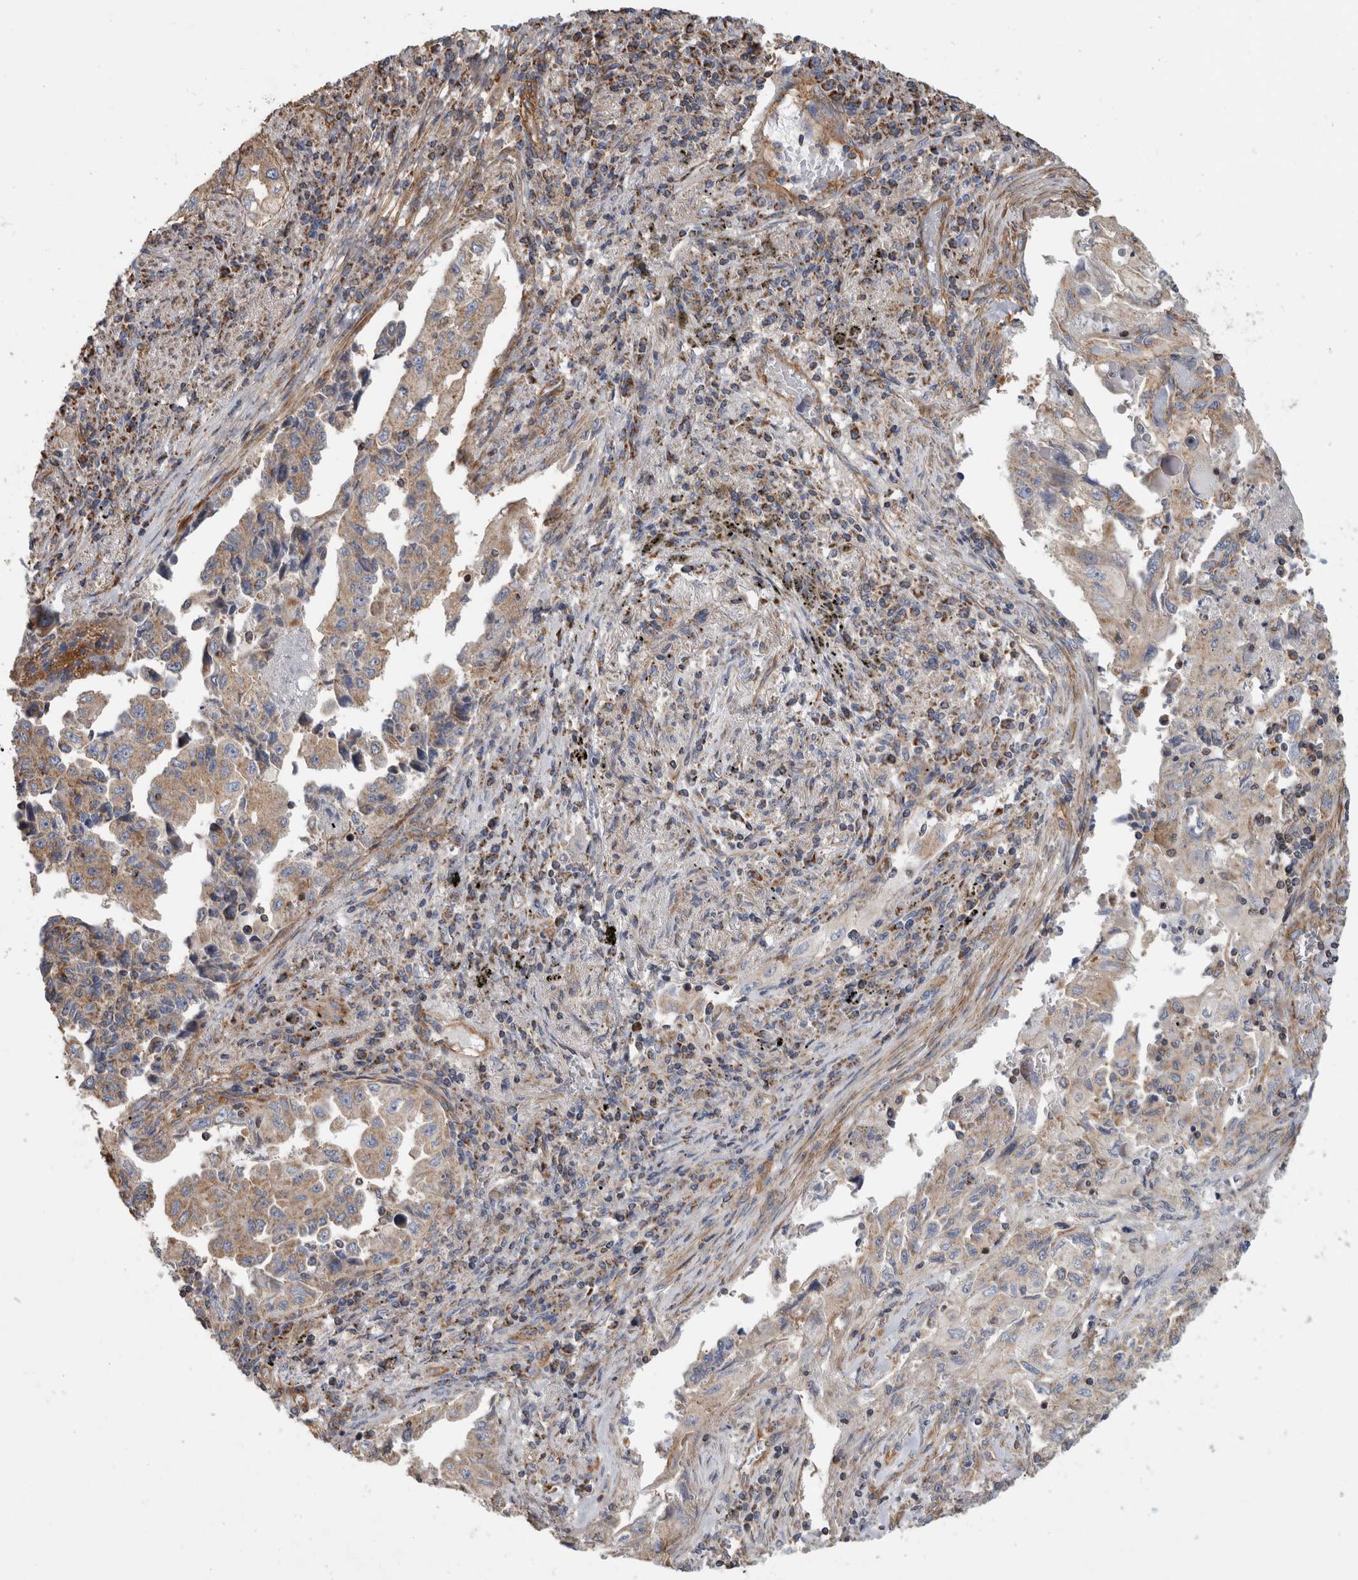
{"staining": {"intensity": "weak", "quantity": "25%-75%", "location": "cytoplasmic/membranous"}, "tissue": "lung cancer", "cell_type": "Tumor cells", "image_type": "cancer", "snomed": [{"axis": "morphology", "description": "Adenocarcinoma, NOS"}, {"axis": "topography", "description": "Lung"}], "caption": "An image showing weak cytoplasmic/membranous expression in about 25%-75% of tumor cells in lung adenocarcinoma, as visualized by brown immunohistochemical staining.", "gene": "SFXN2", "patient": {"sex": "female", "age": 51}}